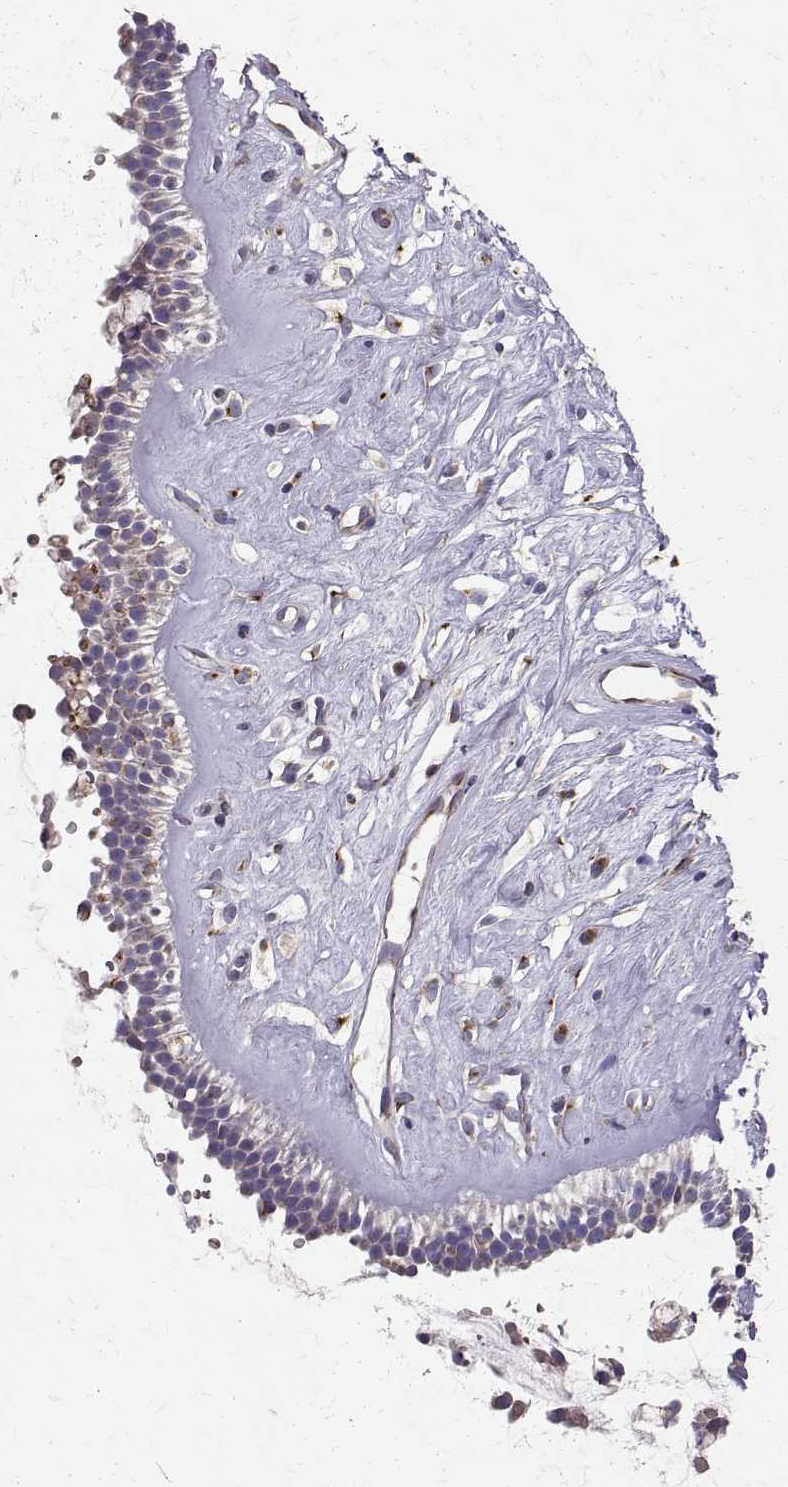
{"staining": {"intensity": "weak", "quantity": "<25%", "location": "cytoplasmic/membranous"}, "tissue": "nasopharynx", "cell_type": "Respiratory epithelial cells", "image_type": "normal", "snomed": [{"axis": "morphology", "description": "Normal tissue, NOS"}, {"axis": "topography", "description": "Nasopharynx"}], "caption": "Histopathology image shows no significant protein expression in respiratory epithelial cells of benign nasopharynx.", "gene": "ARFGAP1", "patient": {"sex": "male", "age": 32}}